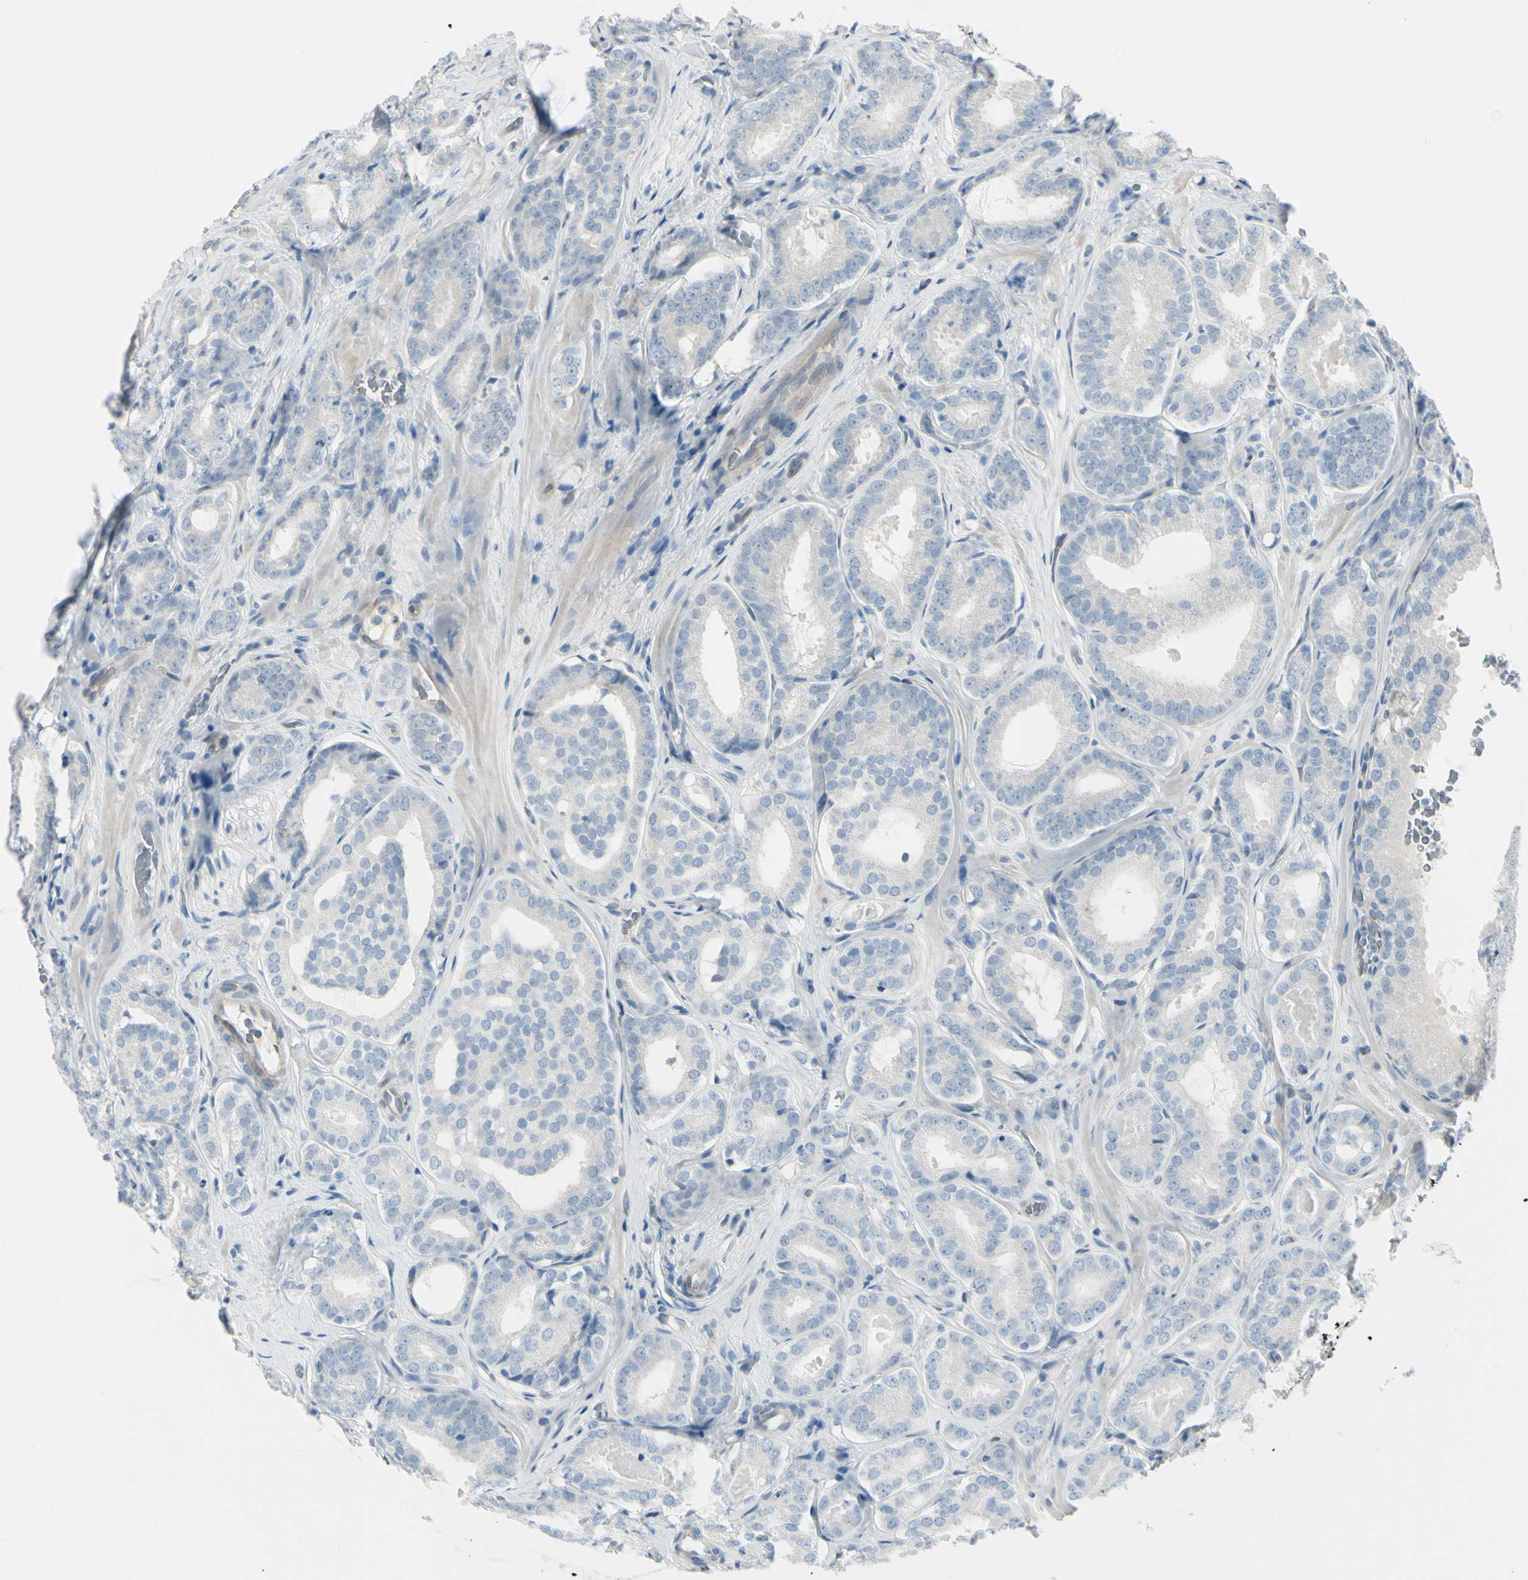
{"staining": {"intensity": "negative", "quantity": "none", "location": "none"}, "tissue": "prostate cancer", "cell_type": "Tumor cells", "image_type": "cancer", "snomed": [{"axis": "morphology", "description": "Adenocarcinoma, High grade"}, {"axis": "topography", "description": "Prostate"}], "caption": "This is an immunohistochemistry histopathology image of human high-grade adenocarcinoma (prostate). There is no expression in tumor cells.", "gene": "ASB9", "patient": {"sex": "male", "age": 64}}